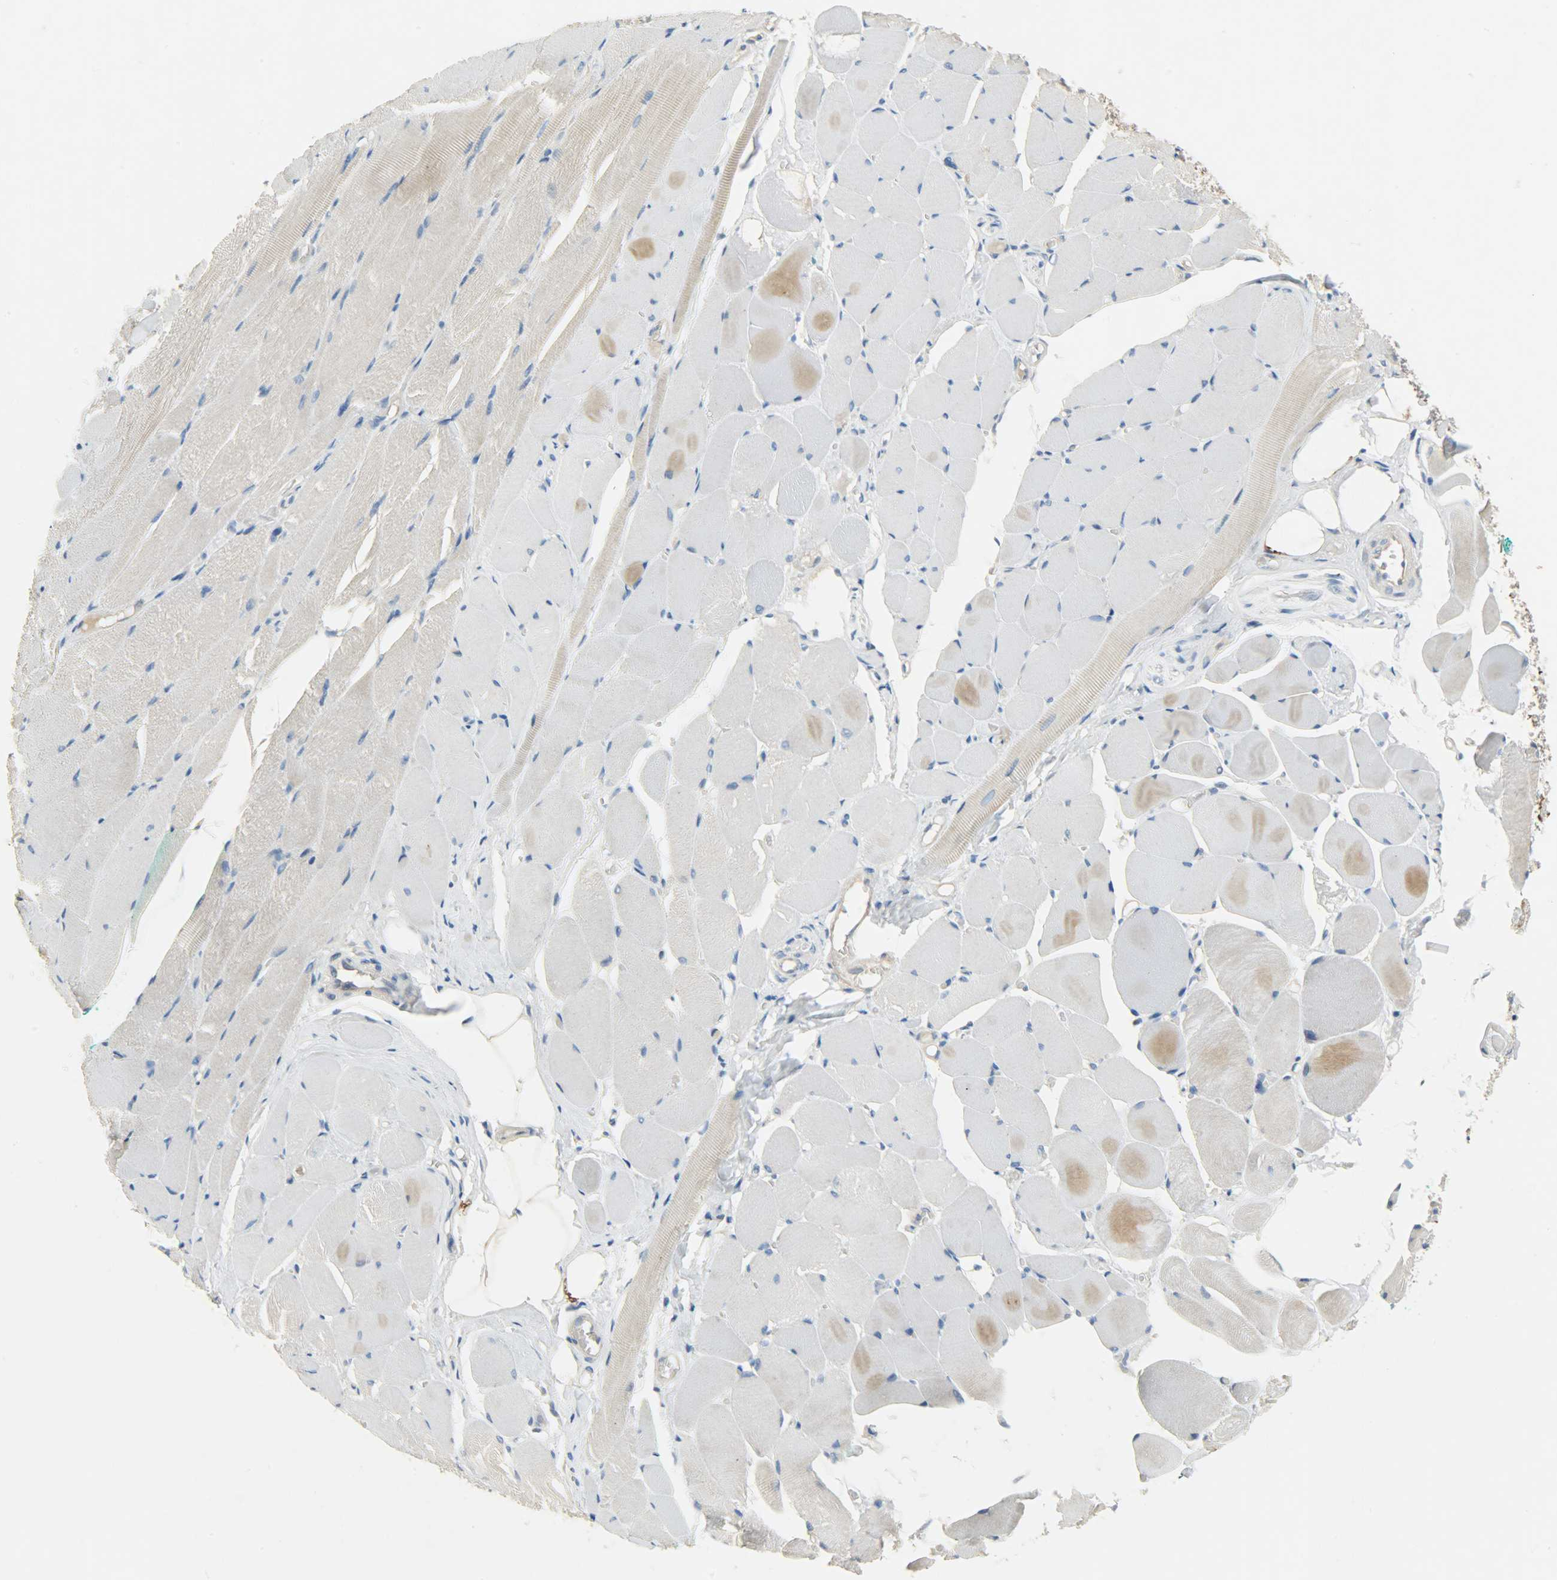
{"staining": {"intensity": "moderate", "quantity": "<25%", "location": "cytoplasmic/membranous"}, "tissue": "skeletal muscle", "cell_type": "Myocytes", "image_type": "normal", "snomed": [{"axis": "morphology", "description": "Normal tissue, NOS"}, {"axis": "topography", "description": "Skeletal muscle"}, {"axis": "topography", "description": "Peripheral nerve tissue"}], "caption": "A micrograph of skeletal muscle stained for a protein reveals moderate cytoplasmic/membranous brown staining in myocytes. Immunohistochemistry (ihc) stains the protein in brown and the nuclei are stained blue.", "gene": "DSG2", "patient": {"sex": "female", "age": 84}}